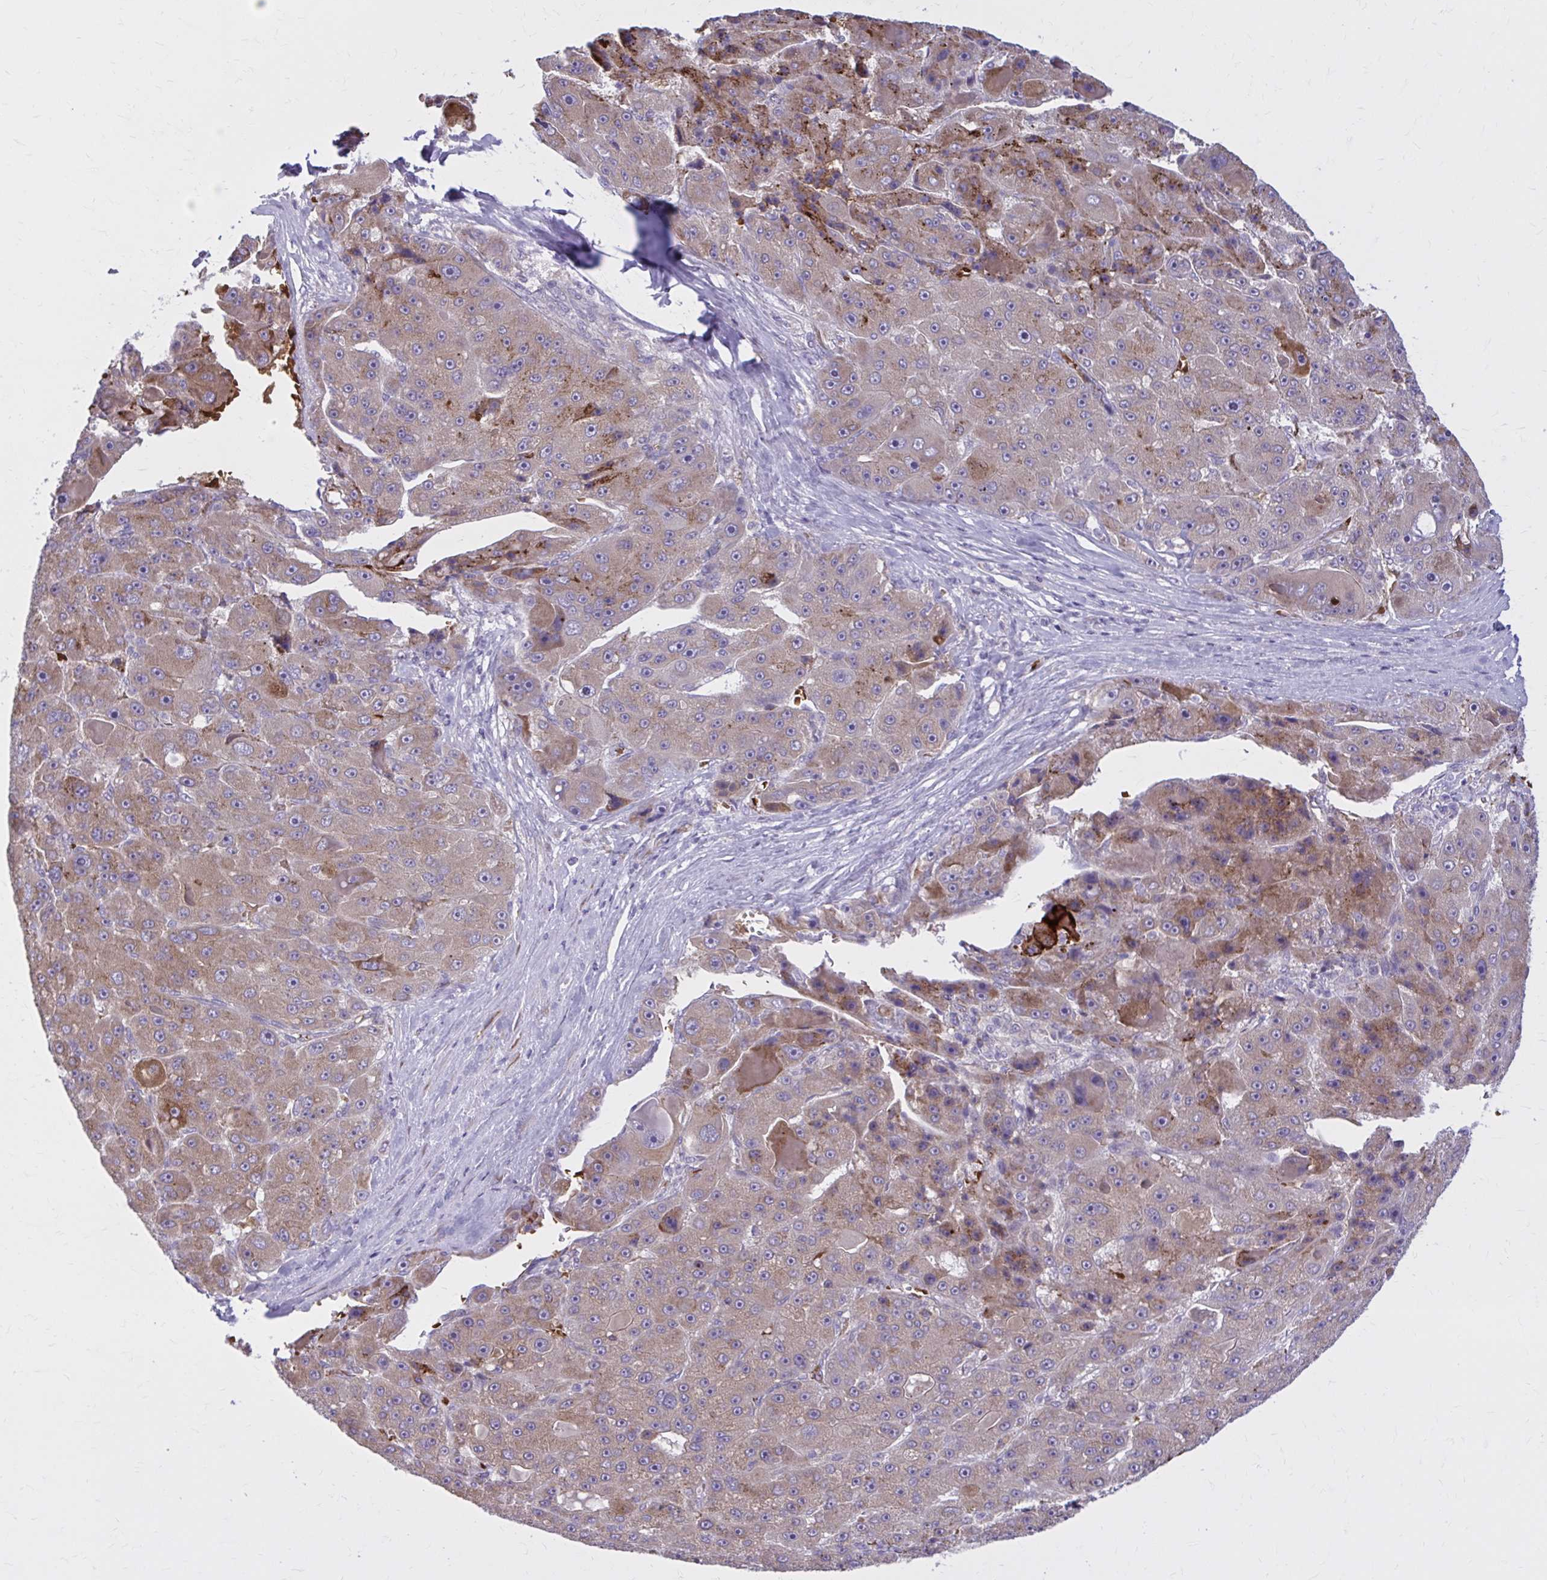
{"staining": {"intensity": "moderate", "quantity": "25%-75%", "location": "cytoplasmic/membranous"}, "tissue": "liver cancer", "cell_type": "Tumor cells", "image_type": "cancer", "snomed": [{"axis": "morphology", "description": "Carcinoma, Hepatocellular, NOS"}, {"axis": "topography", "description": "Liver"}], "caption": "Immunohistochemical staining of liver hepatocellular carcinoma demonstrates moderate cytoplasmic/membranous protein staining in approximately 25%-75% of tumor cells. The staining was performed using DAB (3,3'-diaminobenzidine) to visualize the protein expression in brown, while the nuclei were stained in blue with hematoxylin (Magnification: 20x).", "gene": "SNF8", "patient": {"sex": "male", "age": 76}}